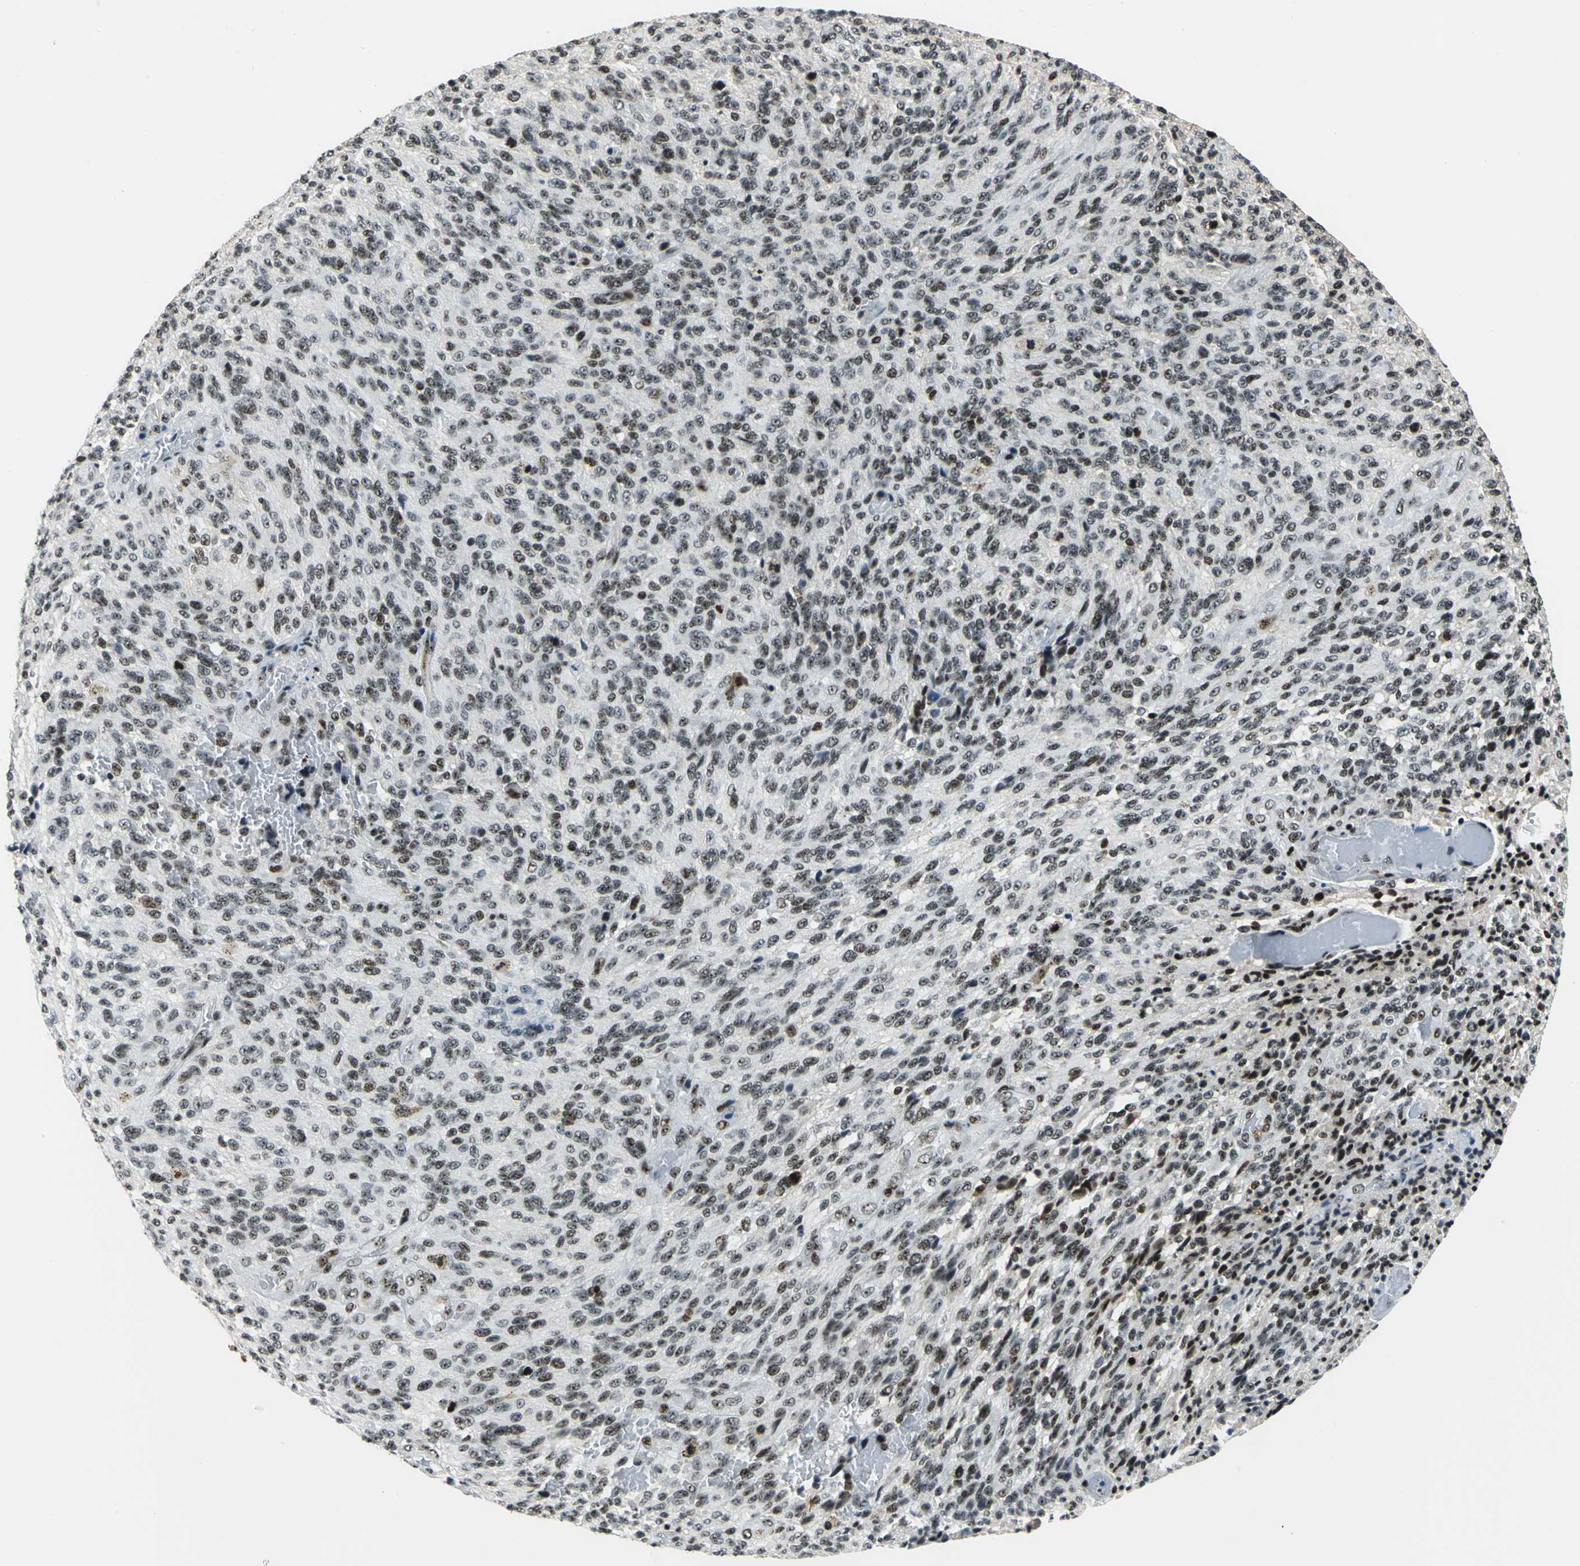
{"staining": {"intensity": "moderate", "quantity": ">75%", "location": "nuclear"}, "tissue": "glioma", "cell_type": "Tumor cells", "image_type": "cancer", "snomed": [{"axis": "morphology", "description": "Normal tissue, NOS"}, {"axis": "morphology", "description": "Glioma, malignant, High grade"}, {"axis": "topography", "description": "Cerebral cortex"}], "caption": "Immunohistochemical staining of glioma shows medium levels of moderate nuclear protein positivity in approximately >75% of tumor cells.", "gene": "UBTF", "patient": {"sex": "male", "age": 56}}